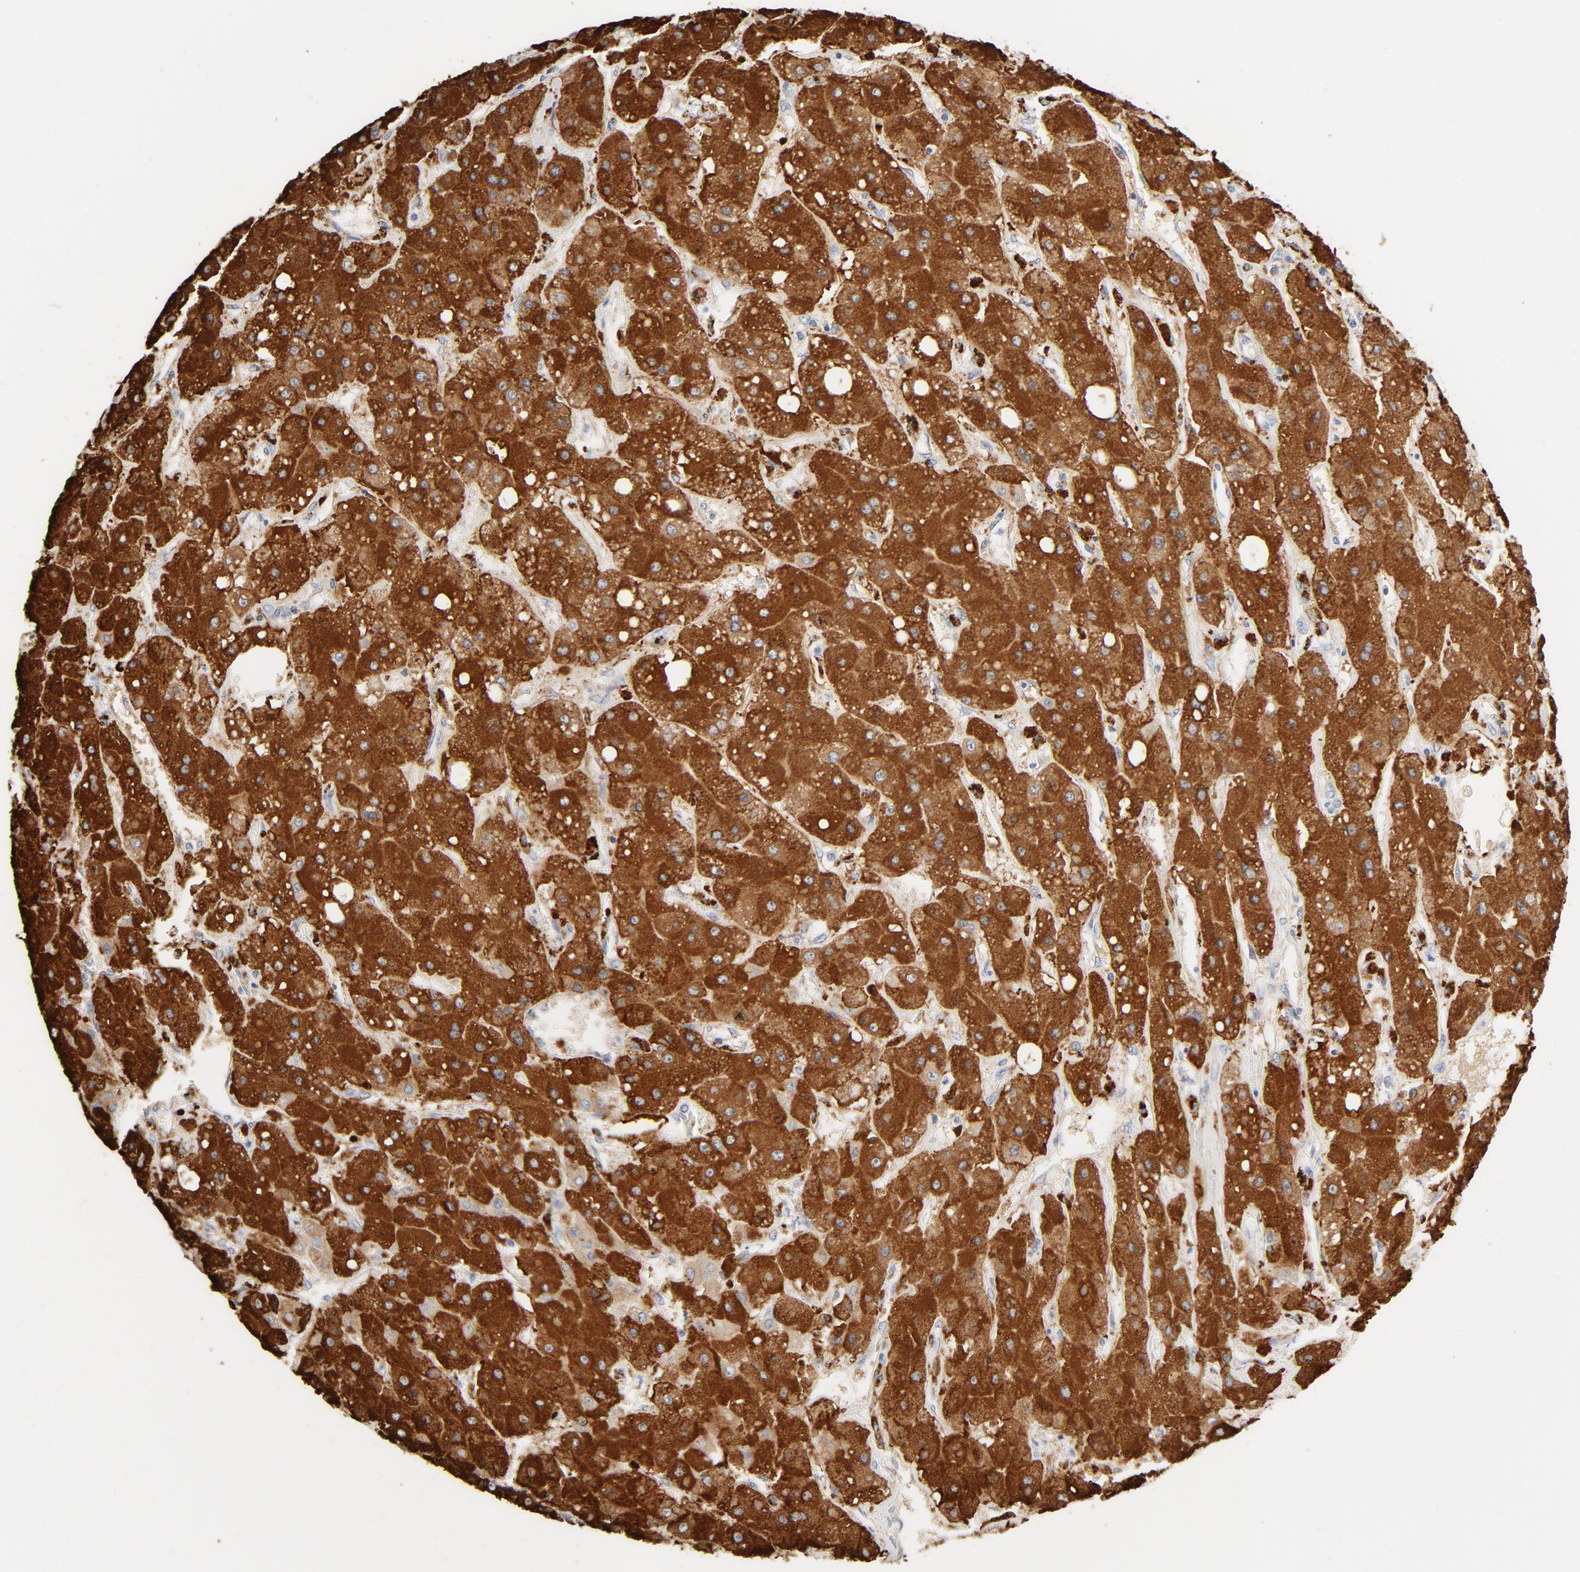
{"staining": {"intensity": "strong", "quantity": ">75%", "location": "cytoplasmic/membranous"}, "tissue": "liver cancer", "cell_type": "Tumor cells", "image_type": "cancer", "snomed": [{"axis": "morphology", "description": "Carcinoma, Hepatocellular, NOS"}, {"axis": "topography", "description": "Liver"}], "caption": "This is an image of immunohistochemistry staining of hepatocellular carcinoma (liver), which shows strong expression in the cytoplasmic/membranous of tumor cells.", "gene": "MAGEB17", "patient": {"sex": "female", "age": 52}}